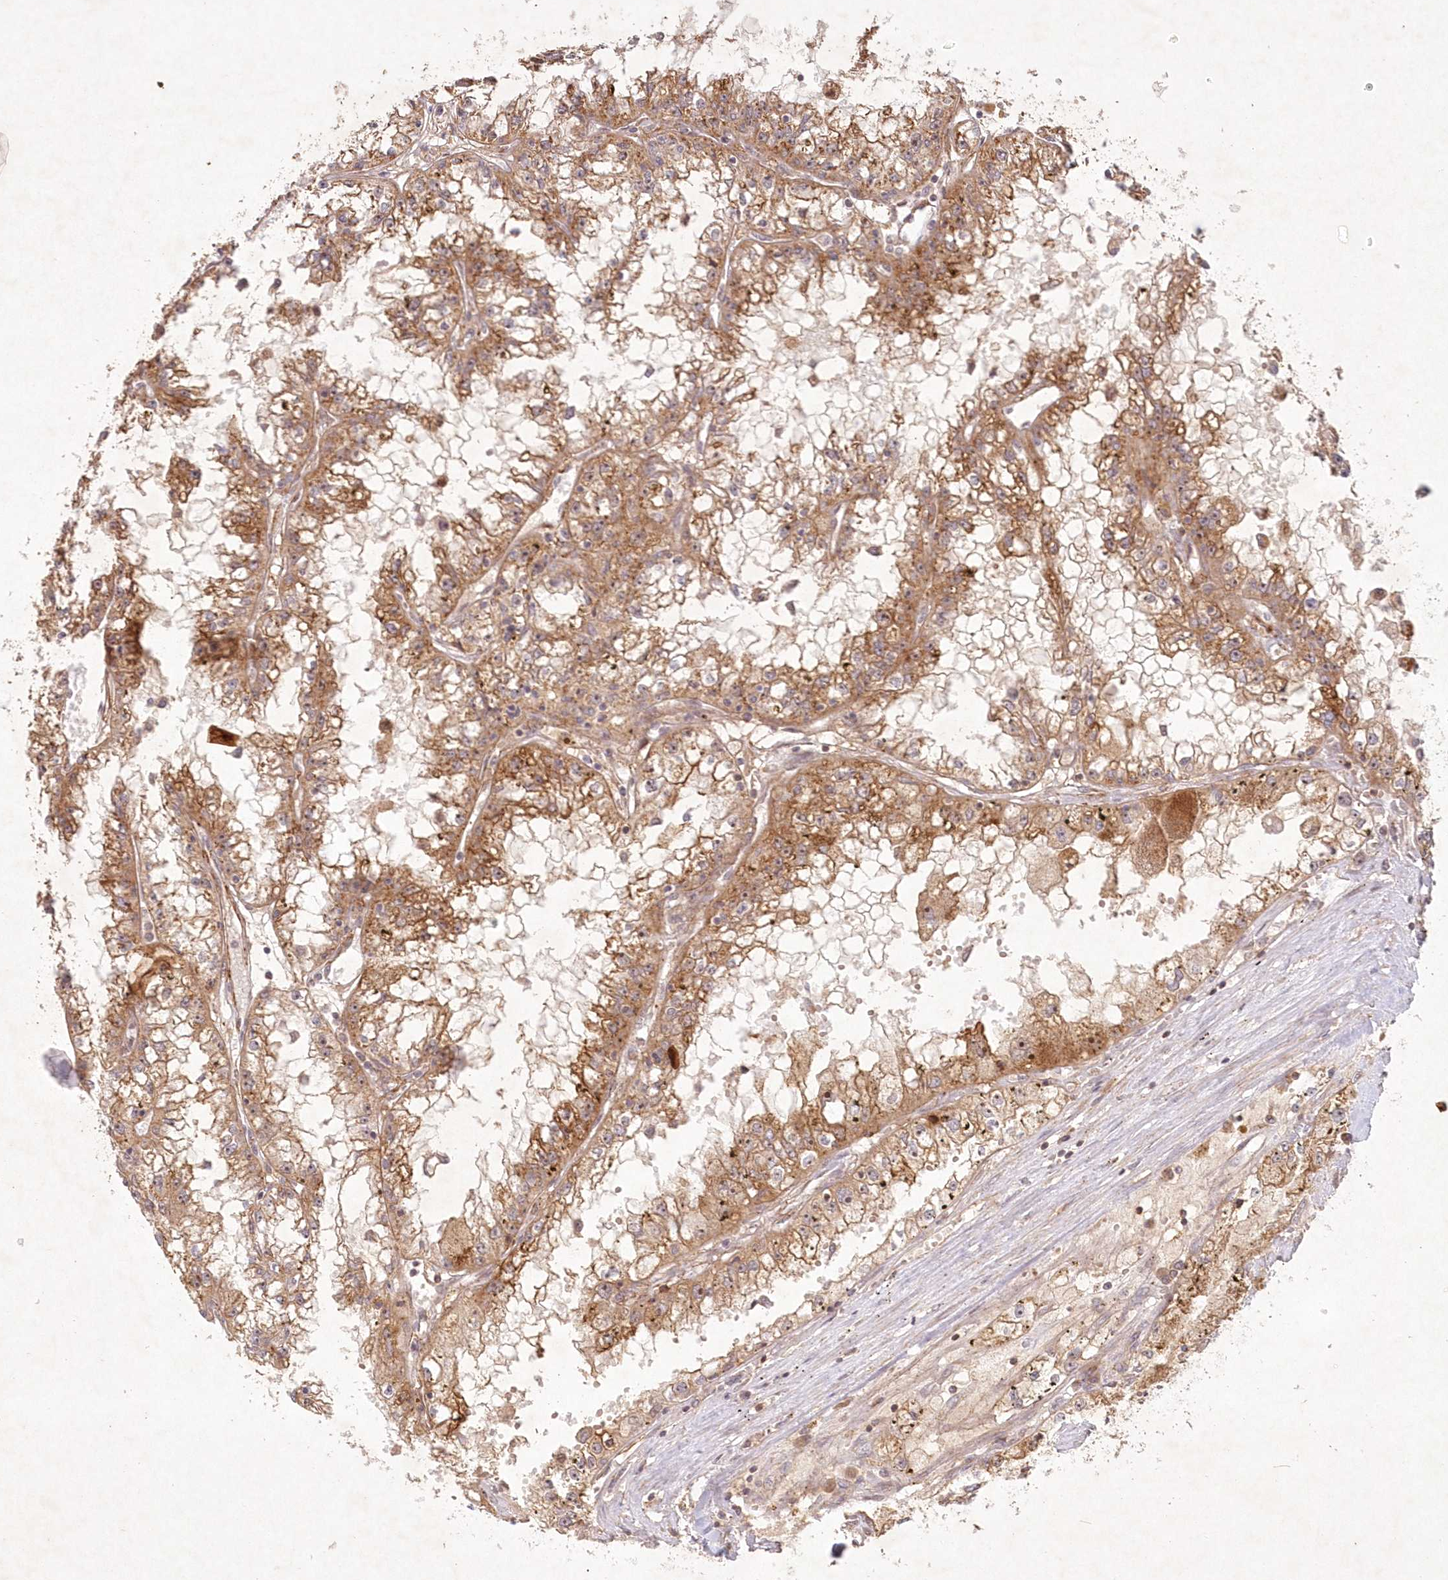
{"staining": {"intensity": "moderate", "quantity": ">75%", "location": "cytoplasmic/membranous"}, "tissue": "renal cancer", "cell_type": "Tumor cells", "image_type": "cancer", "snomed": [{"axis": "morphology", "description": "Adenocarcinoma, NOS"}, {"axis": "topography", "description": "Kidney"}], "caption": "Human adenocarcinoma (renal) stained for a protein (brown) displays moderate cytoplasmic/membranous positive staining in approximately >75% of tumor cells.", "gene": "TOGARAM2", "patient": {"sex": "male", "age": 56}}